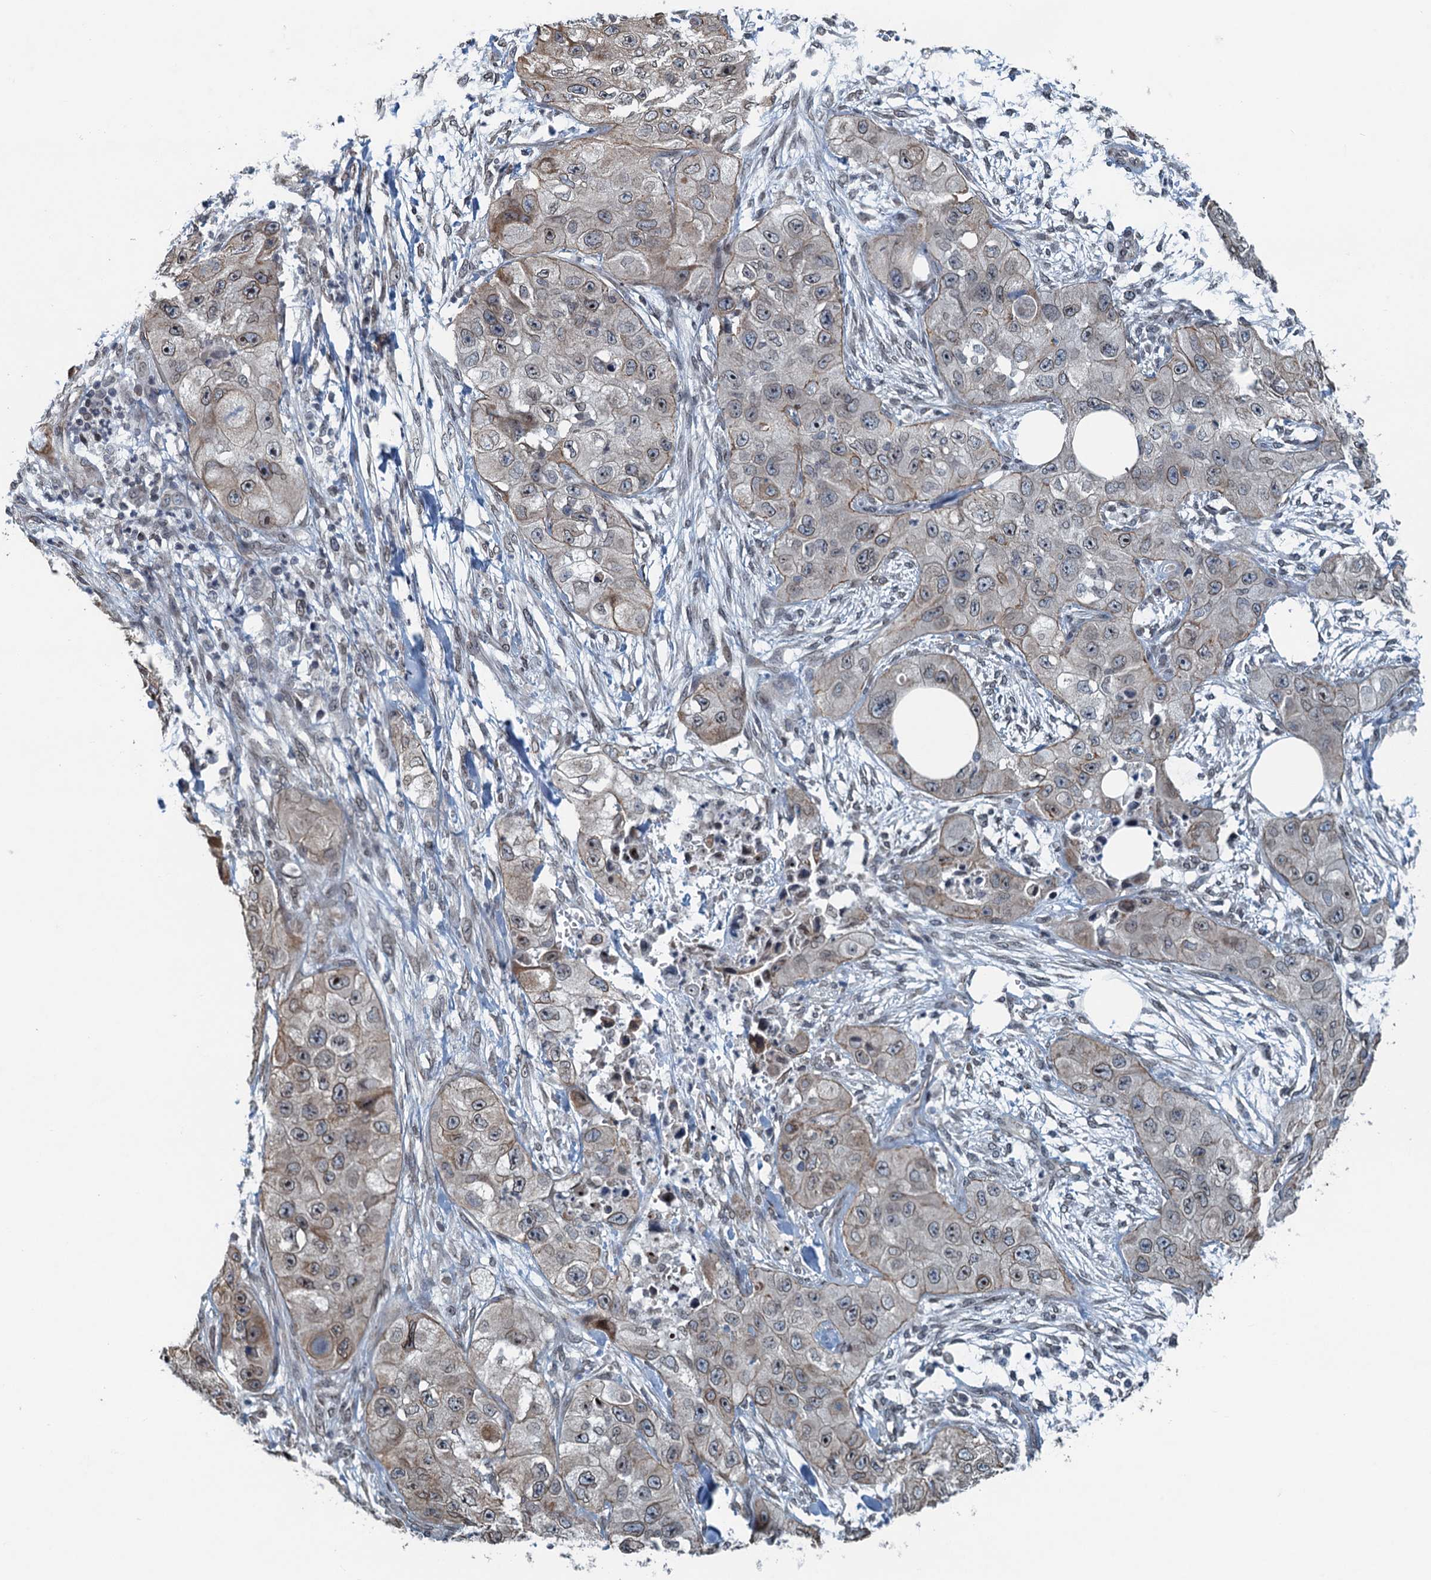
{"staining": {"intensity": "weak", "quantity": ">75%", "location": "cytoplasmic/membranous,nuclear"}, "tissue": "skin cancer", "cell_type": "Tumor cells", "image_type": "cancer", "snomed": [{"axis": "morphology", "description": "Squamous cell carcinoma, NOS"}, {"axis": "topography", "description": "Skin"}, {"axis": "topography", "description": "Subcutis"}], "caption": "About >75% of tumor cells in squamous cell carcinoma (skin) reveal weak cytoplasmic/membranous and nuclear protein positivity as visualized by brown immunohistochemical staining.", "gene": "CCDC34", "patient": {"sex": "male", "age": 73}}